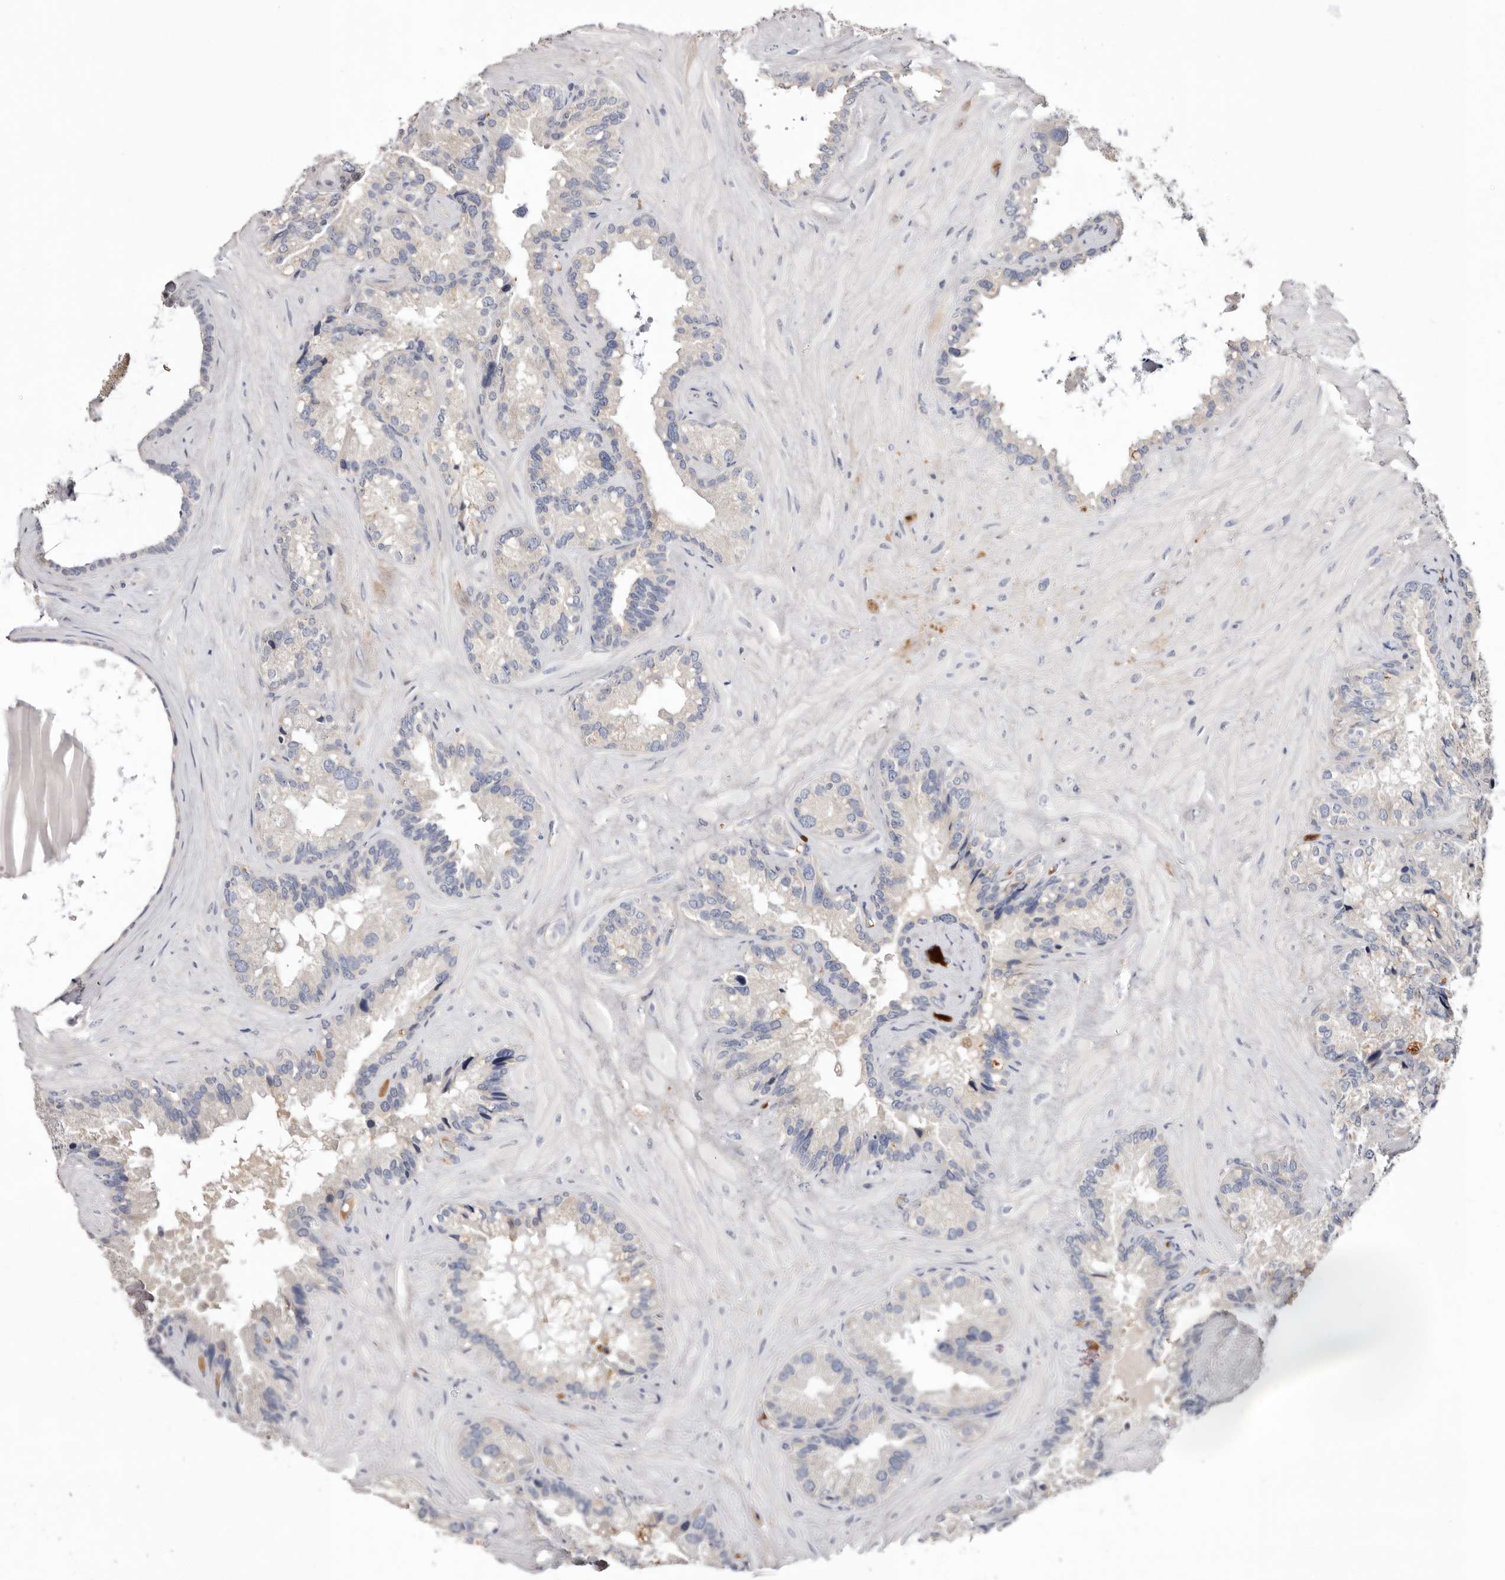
{"staining": {"intensity": "negative", "quantity": "none", "location": "none"}, "tissue": "seminal vesicle", "cell_type": "Glandular cells", "image_type": "normal", "snomed": [{"axis": "morphology", "description": "Normal tissue, NOS"}, {"axis": "topography", "description": "Prostate"}, {"axis": "topography", "description": "Seminal veicle"}], "caption": "Micrograph shows no significant protein expression in glandular cells of normal seminal vesicle. (Immunohistochemistry, brightfield microscopy, high magnification).", "gene": "LMLN", "patient": {"sex": "male", "age": 68}}